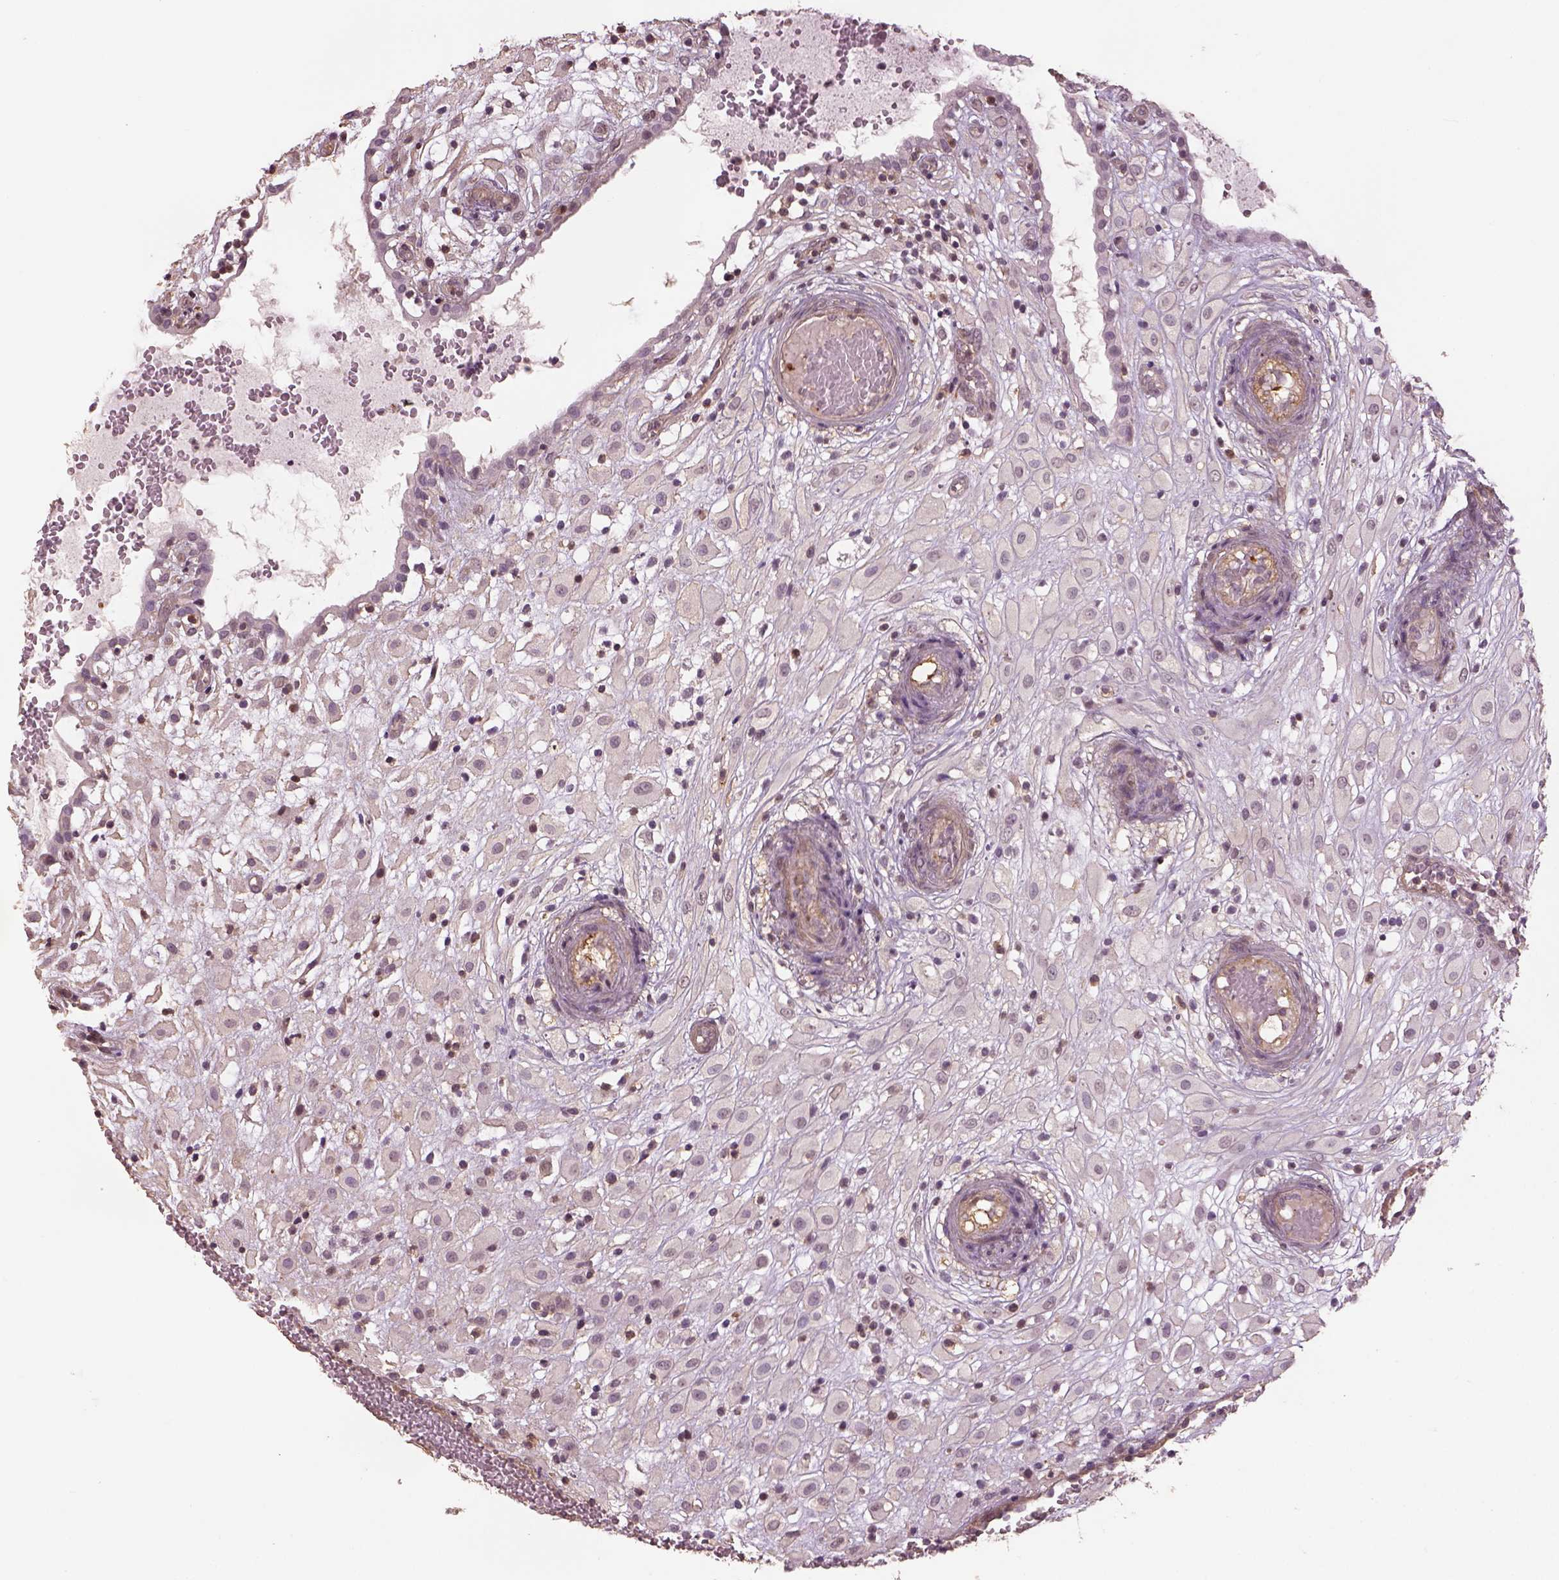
{"staining": {"intensity": "negative", "quantity": "none", "location": "none"}, "tissue": "placenta", "cell_type": "Decidual cells", "image_type": "normal", "snomed": [{"axis": "morphology", "description": "Normal tissue, NOS"}, {"axis": "topography", "description": "Placenta"}], "caption": "Histopathology image shows no protein expression in decidual cells of benign placenta. Nuclei are stained in blue.", "gene": "LIN7A", "patient": {"sex": "female", "age": 24}}